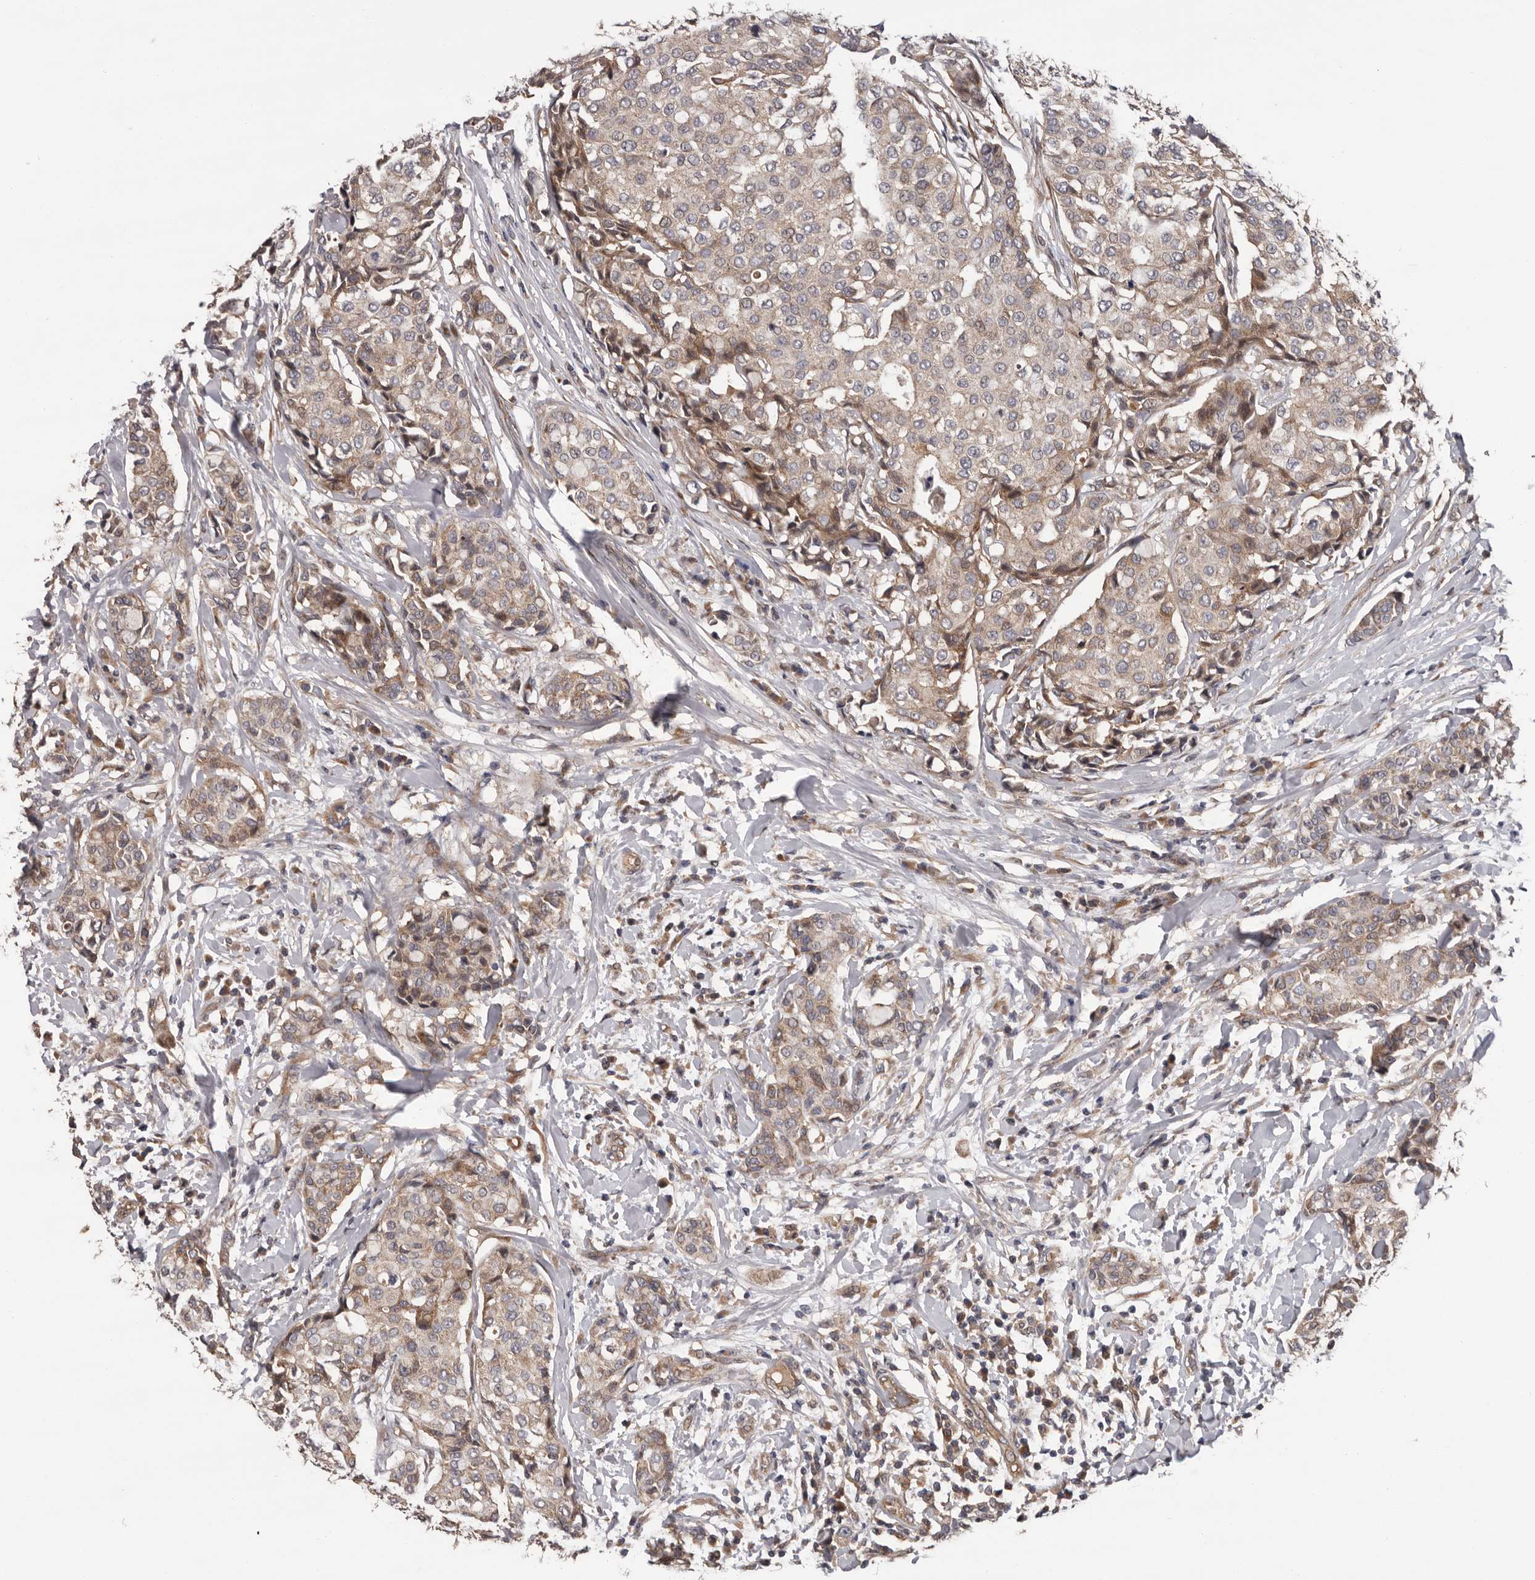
{"staining": {"intensity": "weak", "quantity": "25%-75%", "location": "cytoplasmic/membranous"}, "tissue": "breast cancer", "cell_type": "Tumor cells", "image_type": "cancer", "snomed": [{"axis": "morphology", "description": "Duct carcinoma"}, {"axis": "topography", "description": "Breast"}], "caption": "DAB (3,3'-diaminobenzidine) immunohistochemical staining of breast cancer reveals weak cytoplasmic/membranous protein positivity in about 25%-75% of tumor cells.", "gene": "PRKD1", "patient": {"sex": "female", "age": 27}}